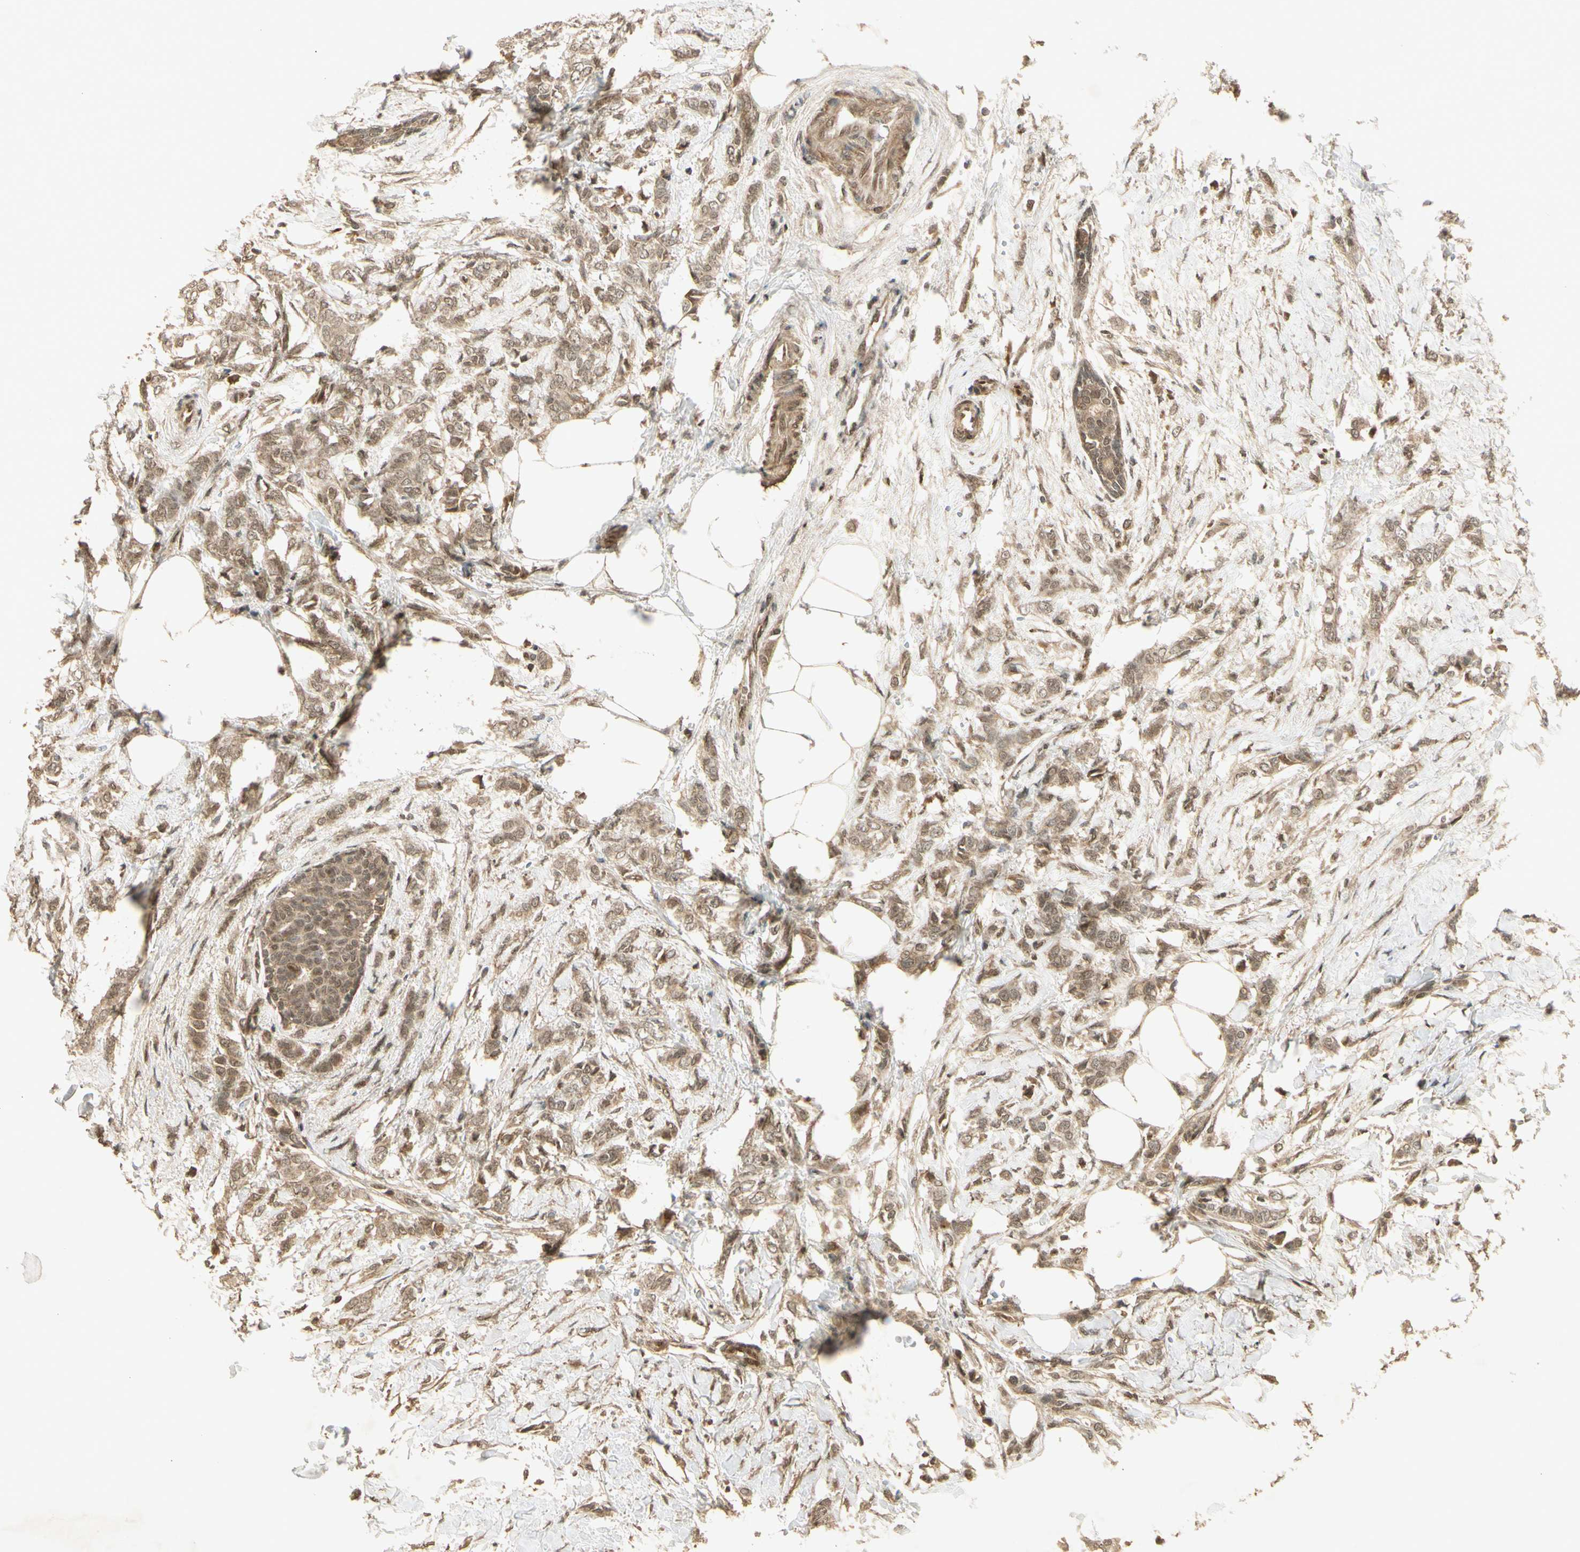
{"staining": {"intensity": "moderate", "quantity": ">75%", "location": "cytoplasmic/membranous,nuclear"}, "tissue": "breast cancer", "cell_type": "Tumor cells", "image_type": "cancer", "snomed": [{"axis": "morphology", "description": "Lobular carcinoma, in situ"}, {"axis": "morphology", "description": "Lobular carcinoma"}, {"axis": "topography", "description": "Breast"}], "caption": "IHC micrograph of neoplastic tissue: human breast cancer (lobular carcinoma in situ) stained using IHC demonstrates medium levels of moderate protein expression localized specifically in the cytoplasmic/membranous and nuclear of tumor cells, appearing as a cytoplasmic/membranous and nuclear brown color.", "gene": "GMEB2", "patient": {"sex": "female", "age": 41}}